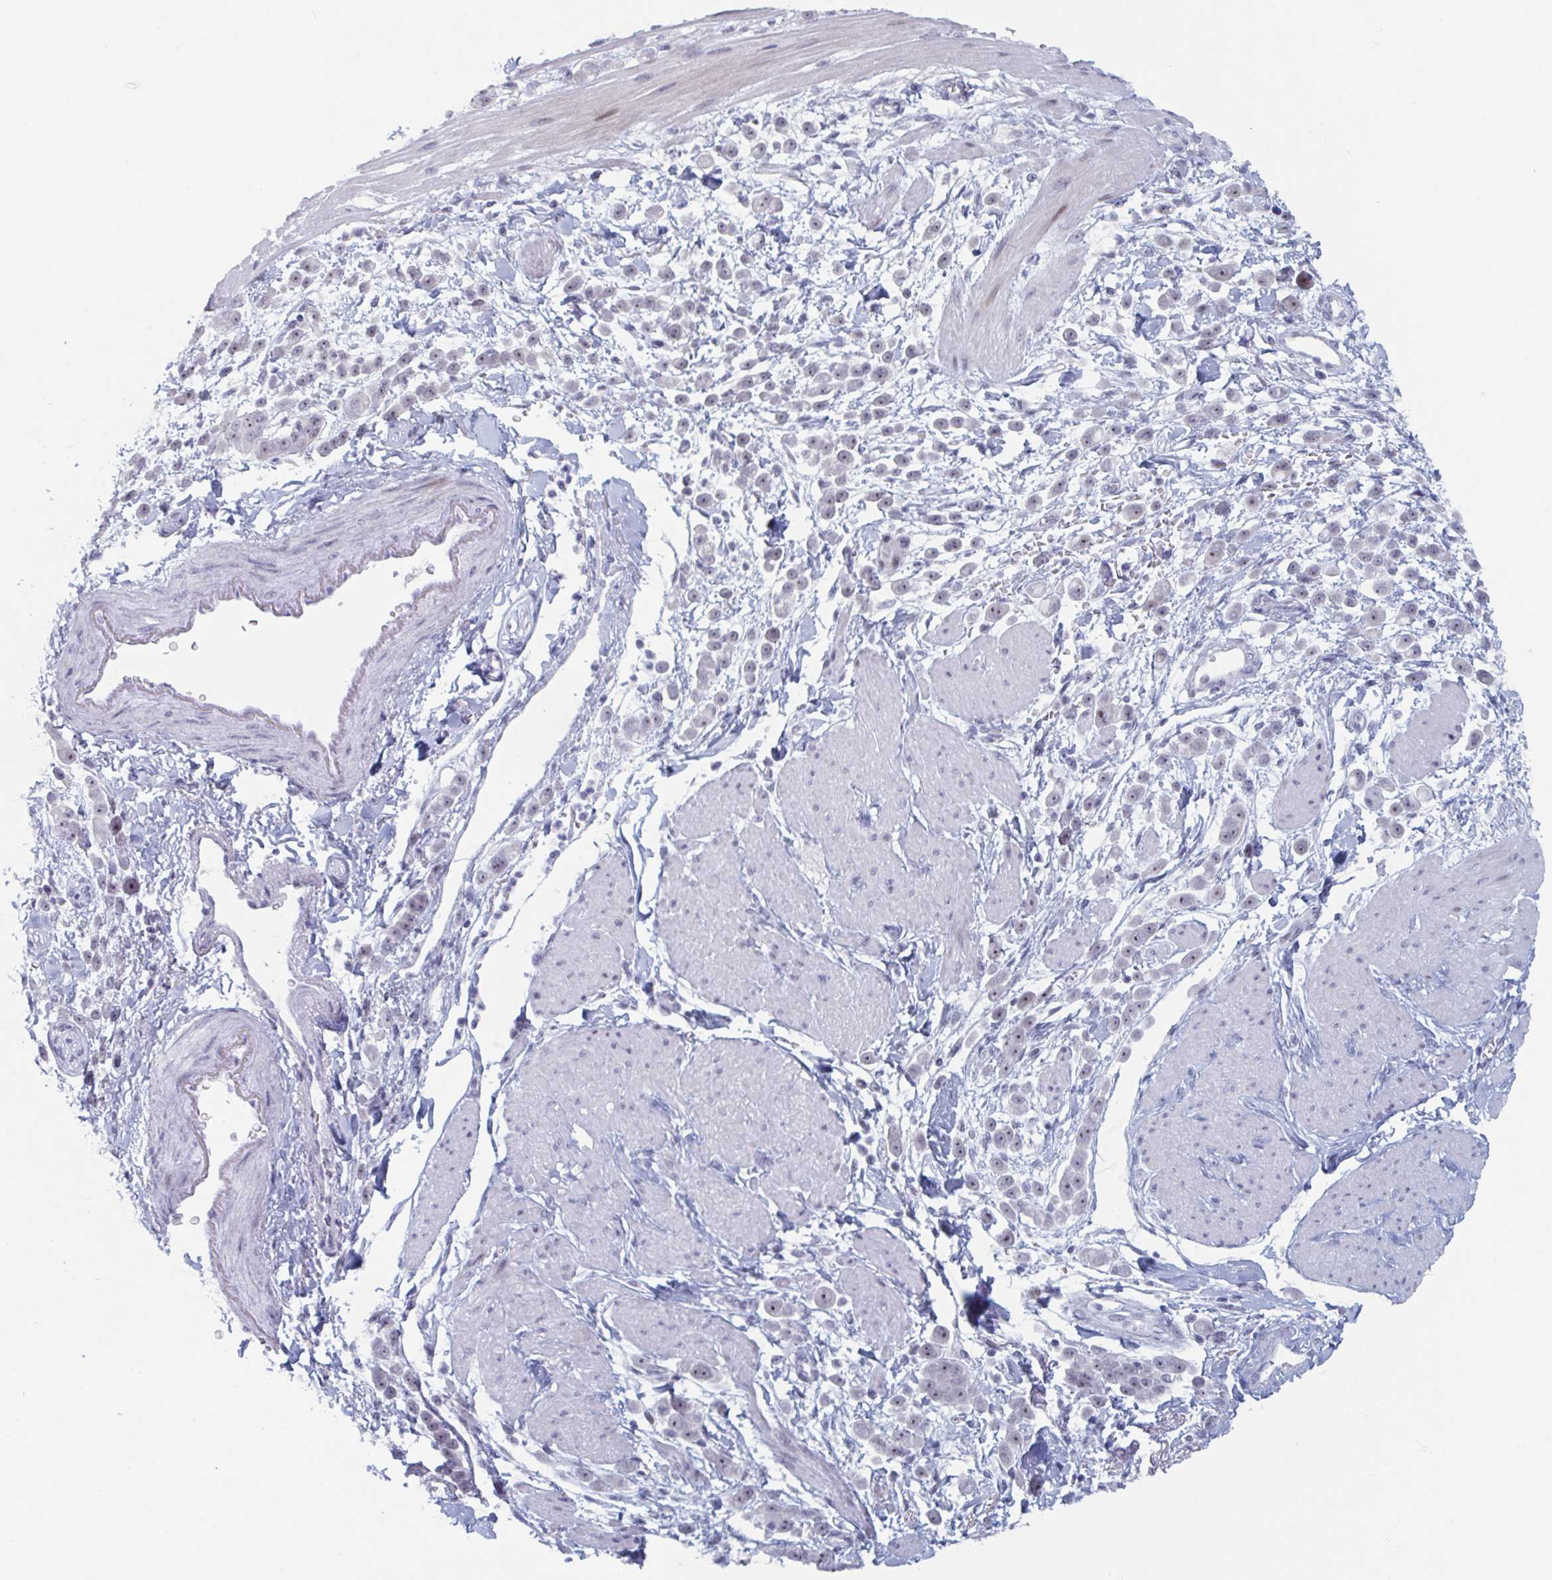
{"staining": {"intensity": "weak", "quantity": "25%-75%", "location": "nuclear"}, "tissue": "pancreatic cancer", "cell_type": "Tumor cells", "image_type": "cancer", "snomed": [{"axis": "morphology", "description": "Normal tissue, NOS"}, {"axis": "morphology", "description": "Adenocarcinoma, NOS"}, {"axis": "topography", "description": "Pancreas"}], "caption": "DAB immunohistochemical staining of pancreatic adenocarcinoma demonstrates weak nuclear protein staining in approximately 25%-75% of tumor cells.", "gene": "NR1H2", "patient": {"sex": "female", "age": 64}}